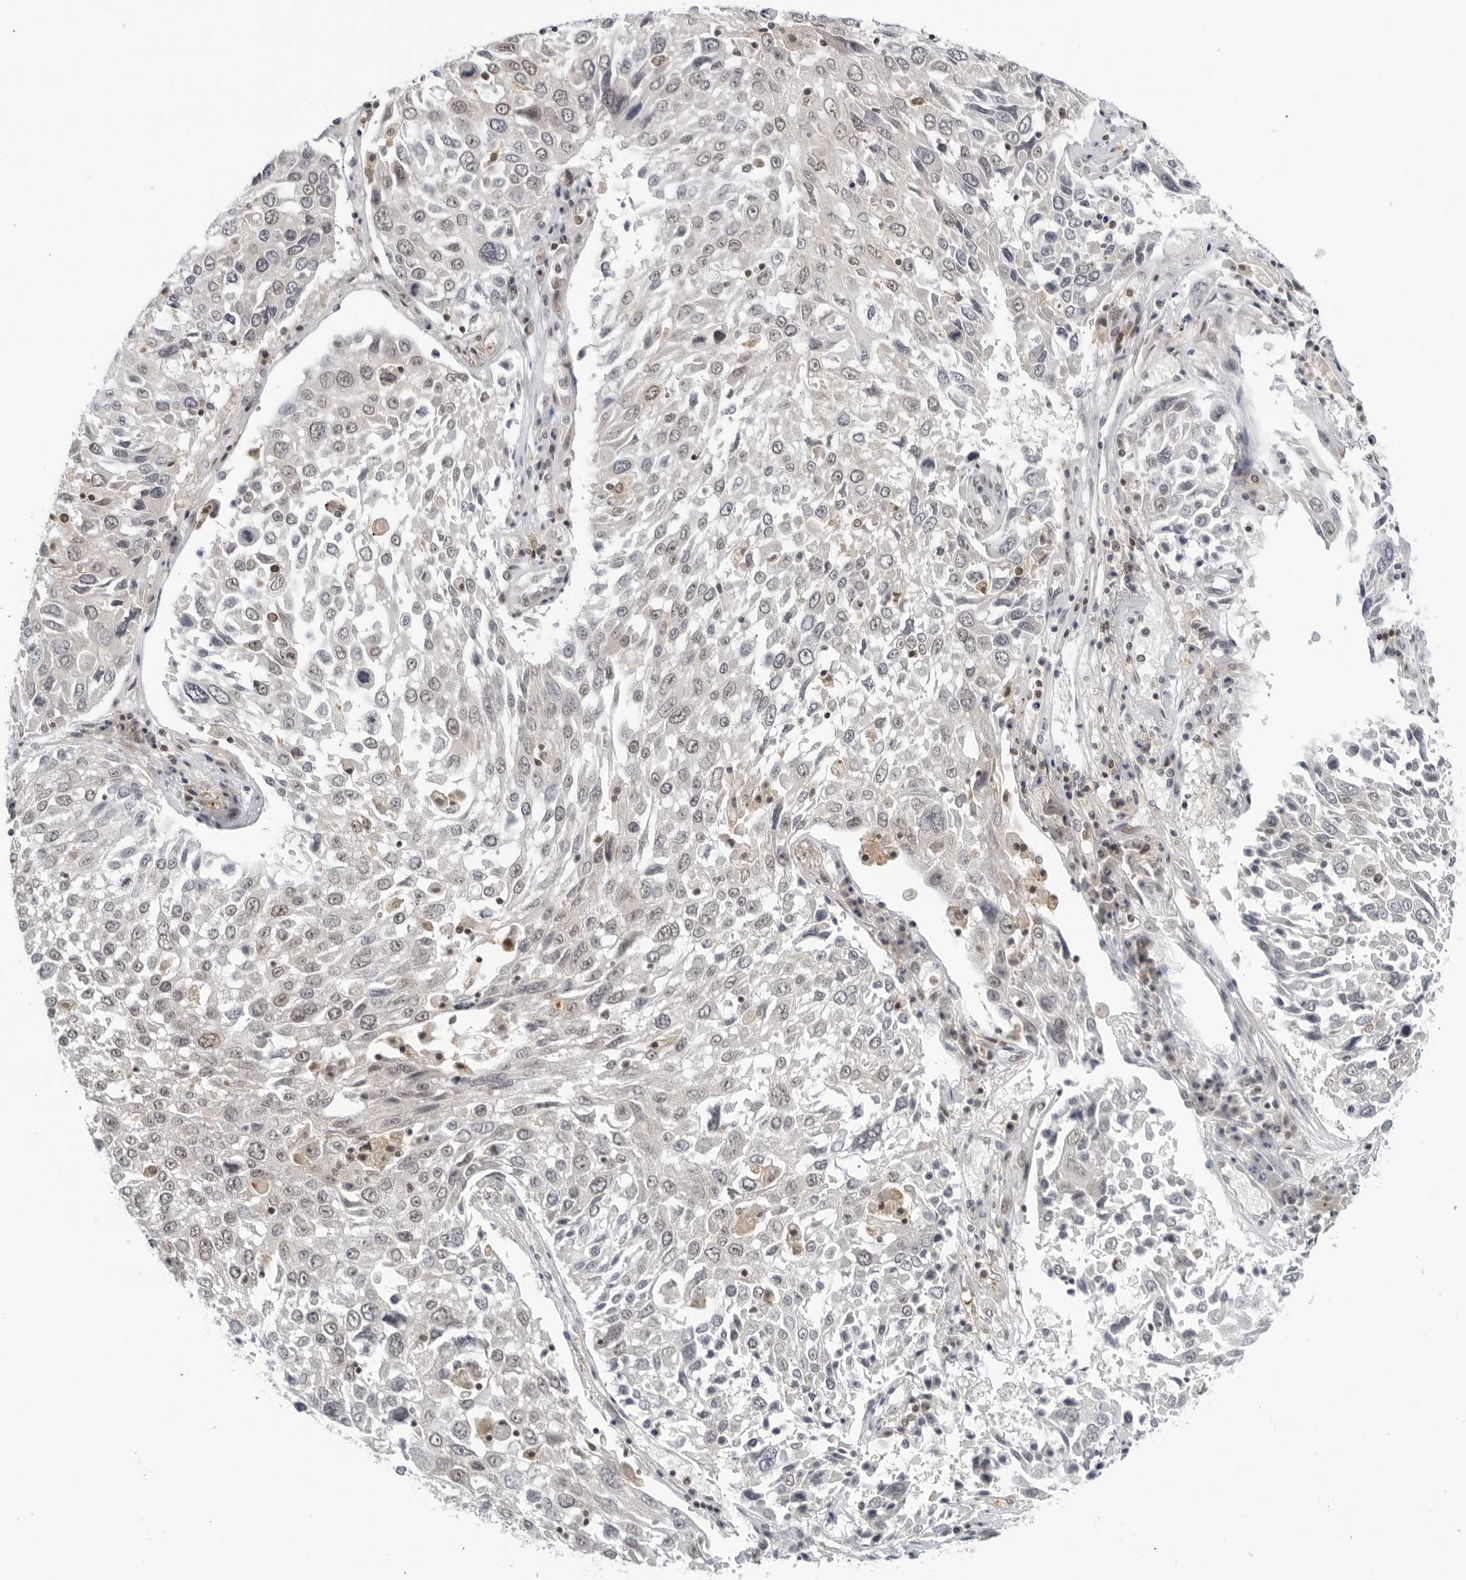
{"staining": {"intensity": "weak", "quantity": "25%-75%", "location": "nuclear"}, "tissue": "lung cancer", "cell_type": "Tumor cells", "image_type": "cancer", "snomed": [{"axis": "morphology", "description": "Squamous cell carcinoma, NOS"}, {"axis": "topography", "description": "Lung"}], "caption": "Lung cancer was stained to show a protein in brown. There is low levels of weak nuclear positivity in approximately 25%-75% of tumor cells. The protein of interest is shown in brown color, while the nuclei are stained blue.", "gene": "CC2D1B", "patient": {"sex": "male", "age": 65}}